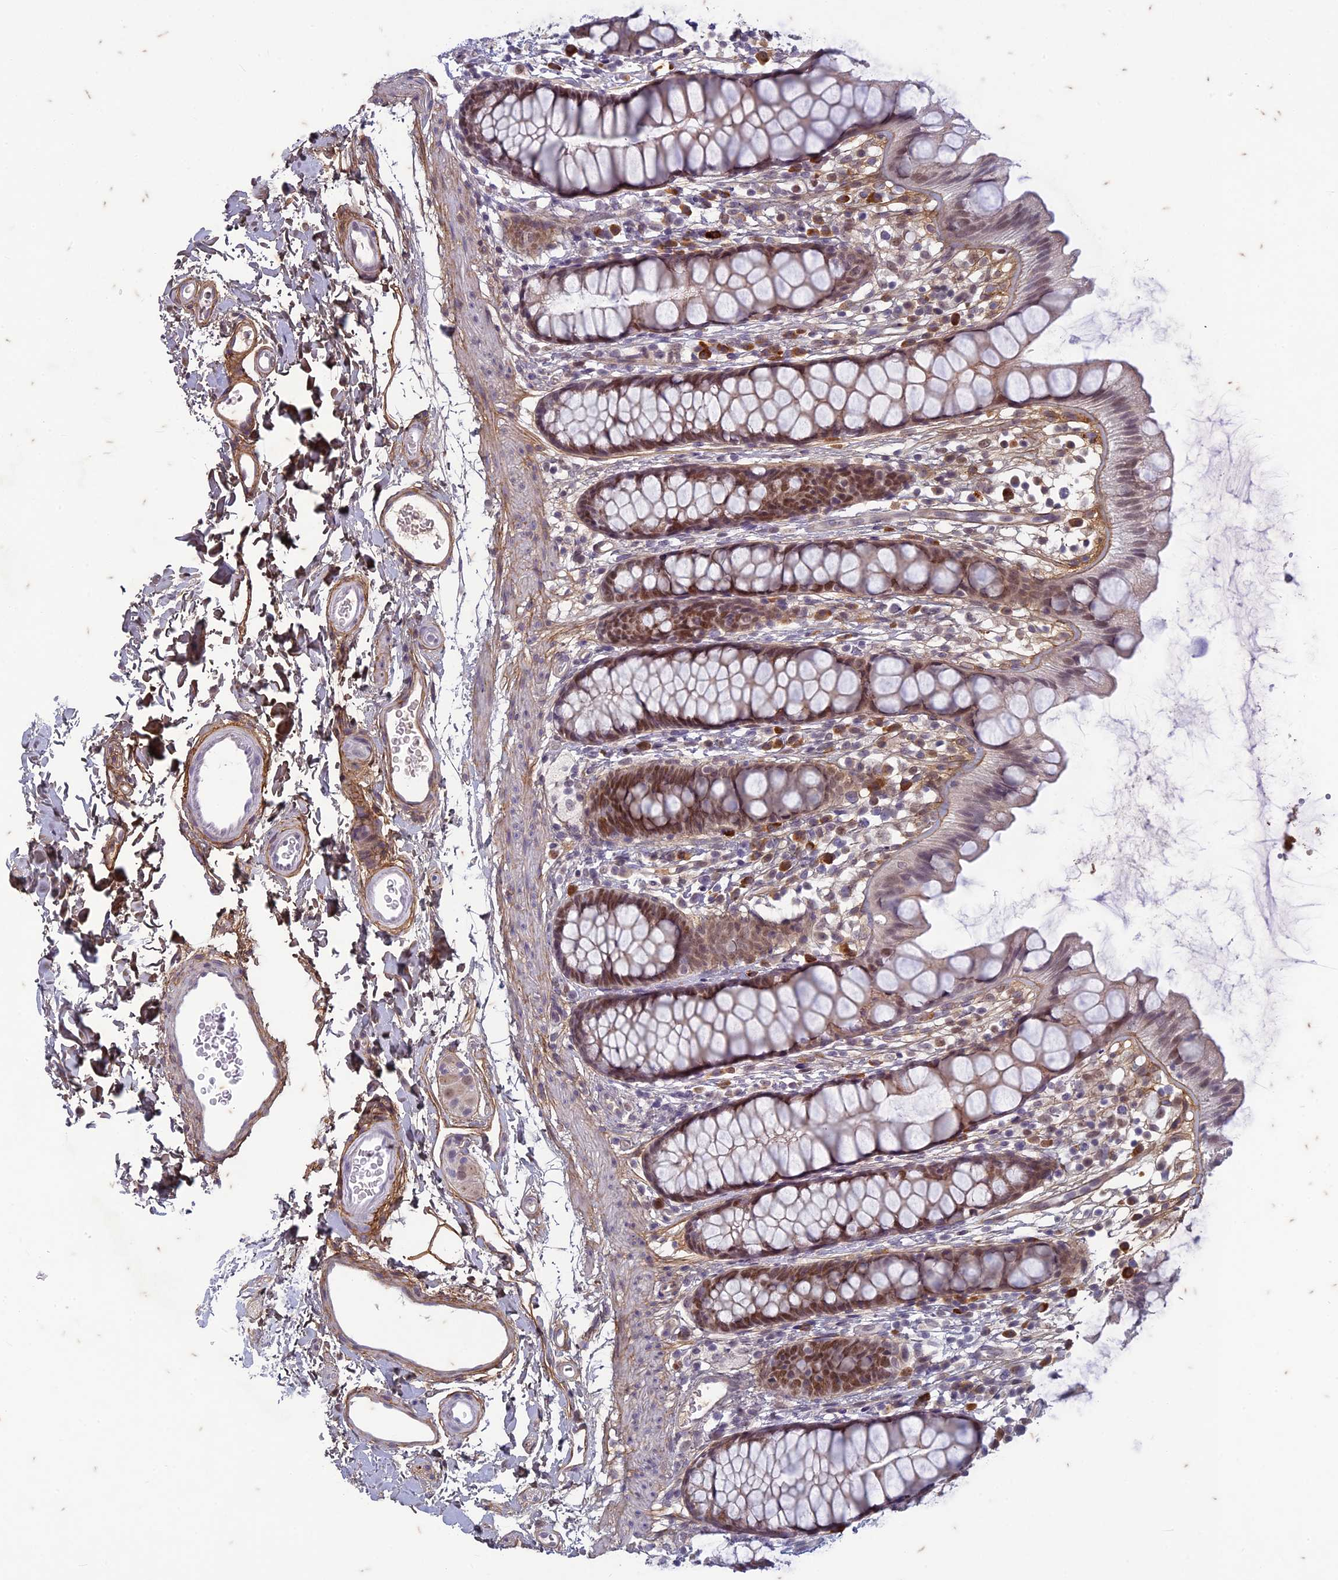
{"staining": {"intensity": "moderate", "quantity": ">75%", "location": "nuclear"}, "tissue": "rectum", "cell_type": "Glandular cells", "image_type": "normal", "snomed": [{"axis": "morphology", "description": "Normal tissue, NOS"}, {"axis": "topography", "description": "Rectum"}], "caption": "High-magnification brightfield microscopy of benign rectum stained with DAB (3,3'-diaminobenzidine) (brown) and counterstained with hematoxylin (blue). glandular cells exhibit moderate nuclear staining is present in approximately>75% of cells.", "gene": "PABPN1L", "patient": {"sex": "female", "age": 65}}